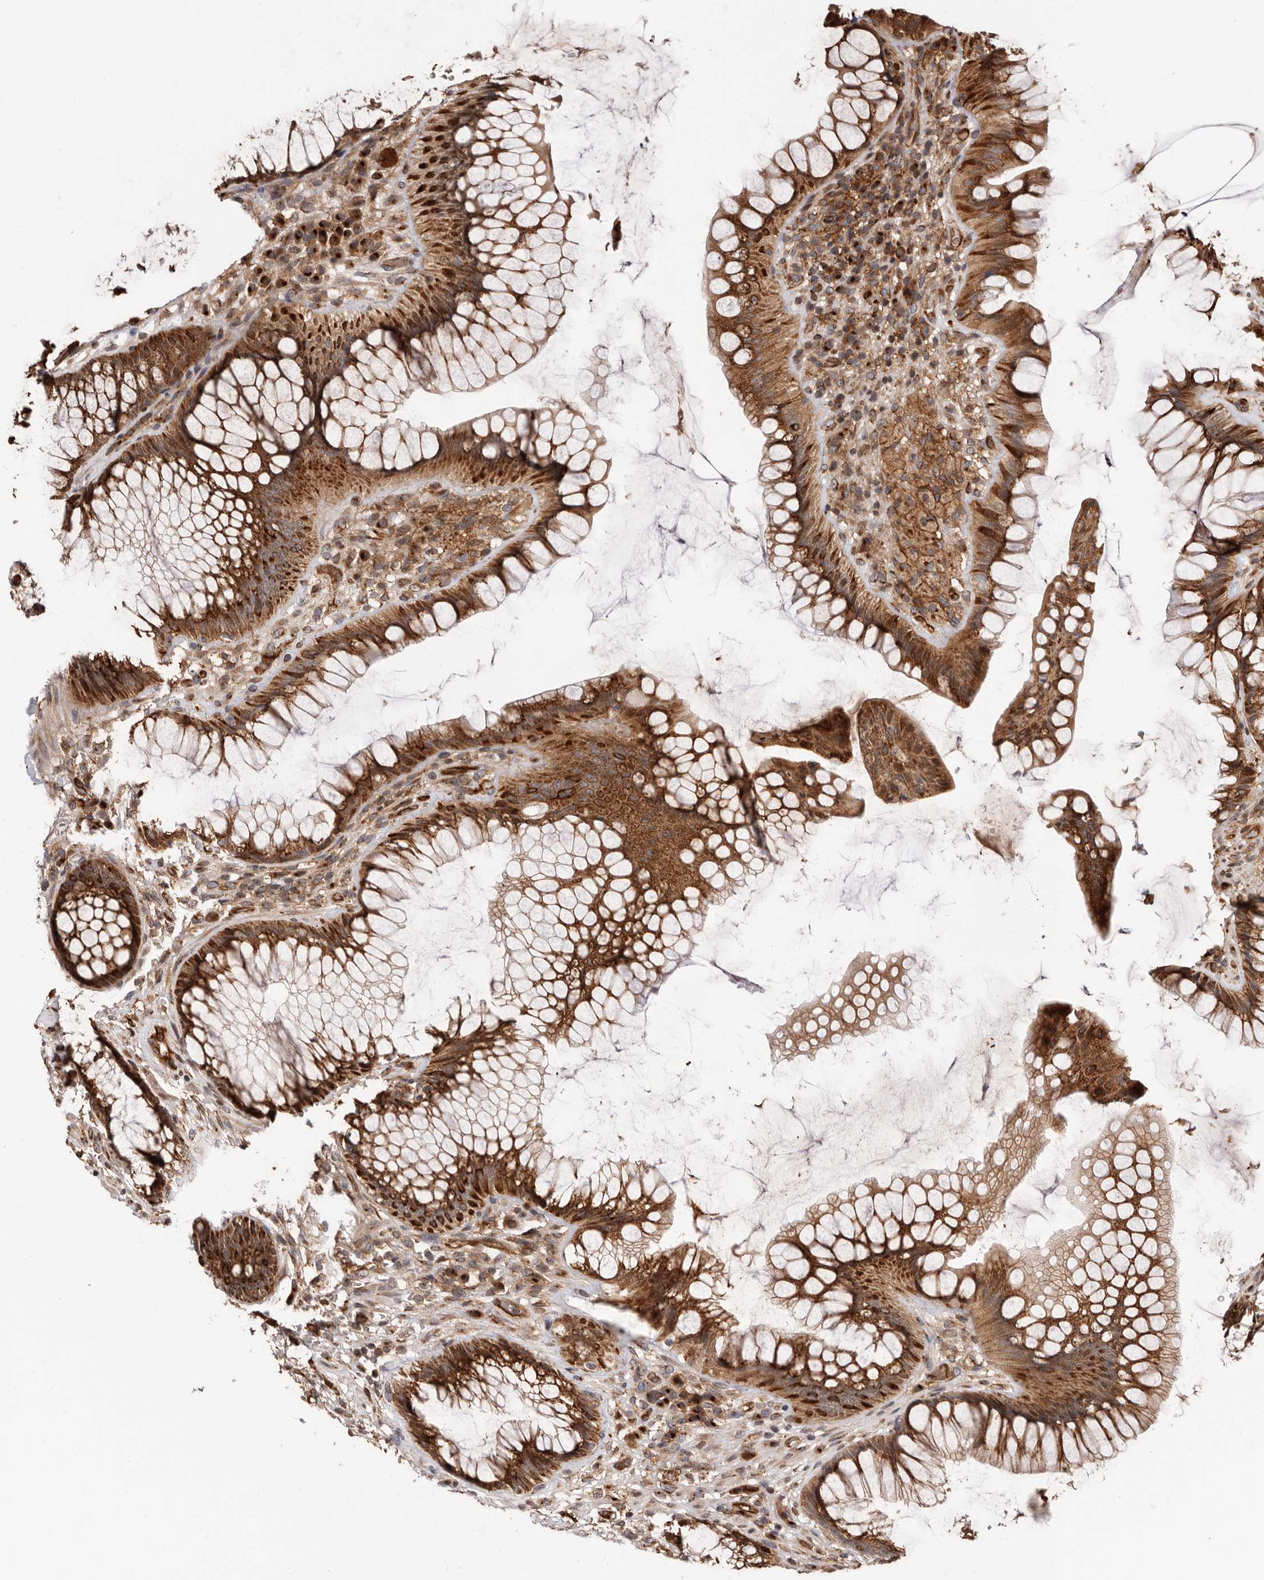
{"staining": {"intensity": "strong", "quantity": ">75%", "location": "cytoplasmic/membranous"}, "tissue": "rectum", "cell_type": "Glandular cells", "image_type": "normal", "snomed": [{"axis": "morphology", "description": "Normal tissue, NOS"}, {"axis": "topography", "description": "Rectum"}], "caption": "Human rectum stained with a brown dye displays strong cytoplasmic/membranous positive positivity in approximately >75% of glandular cells.", "gene": "GPR27", "patient": {"sex": "male", "age": 51}}